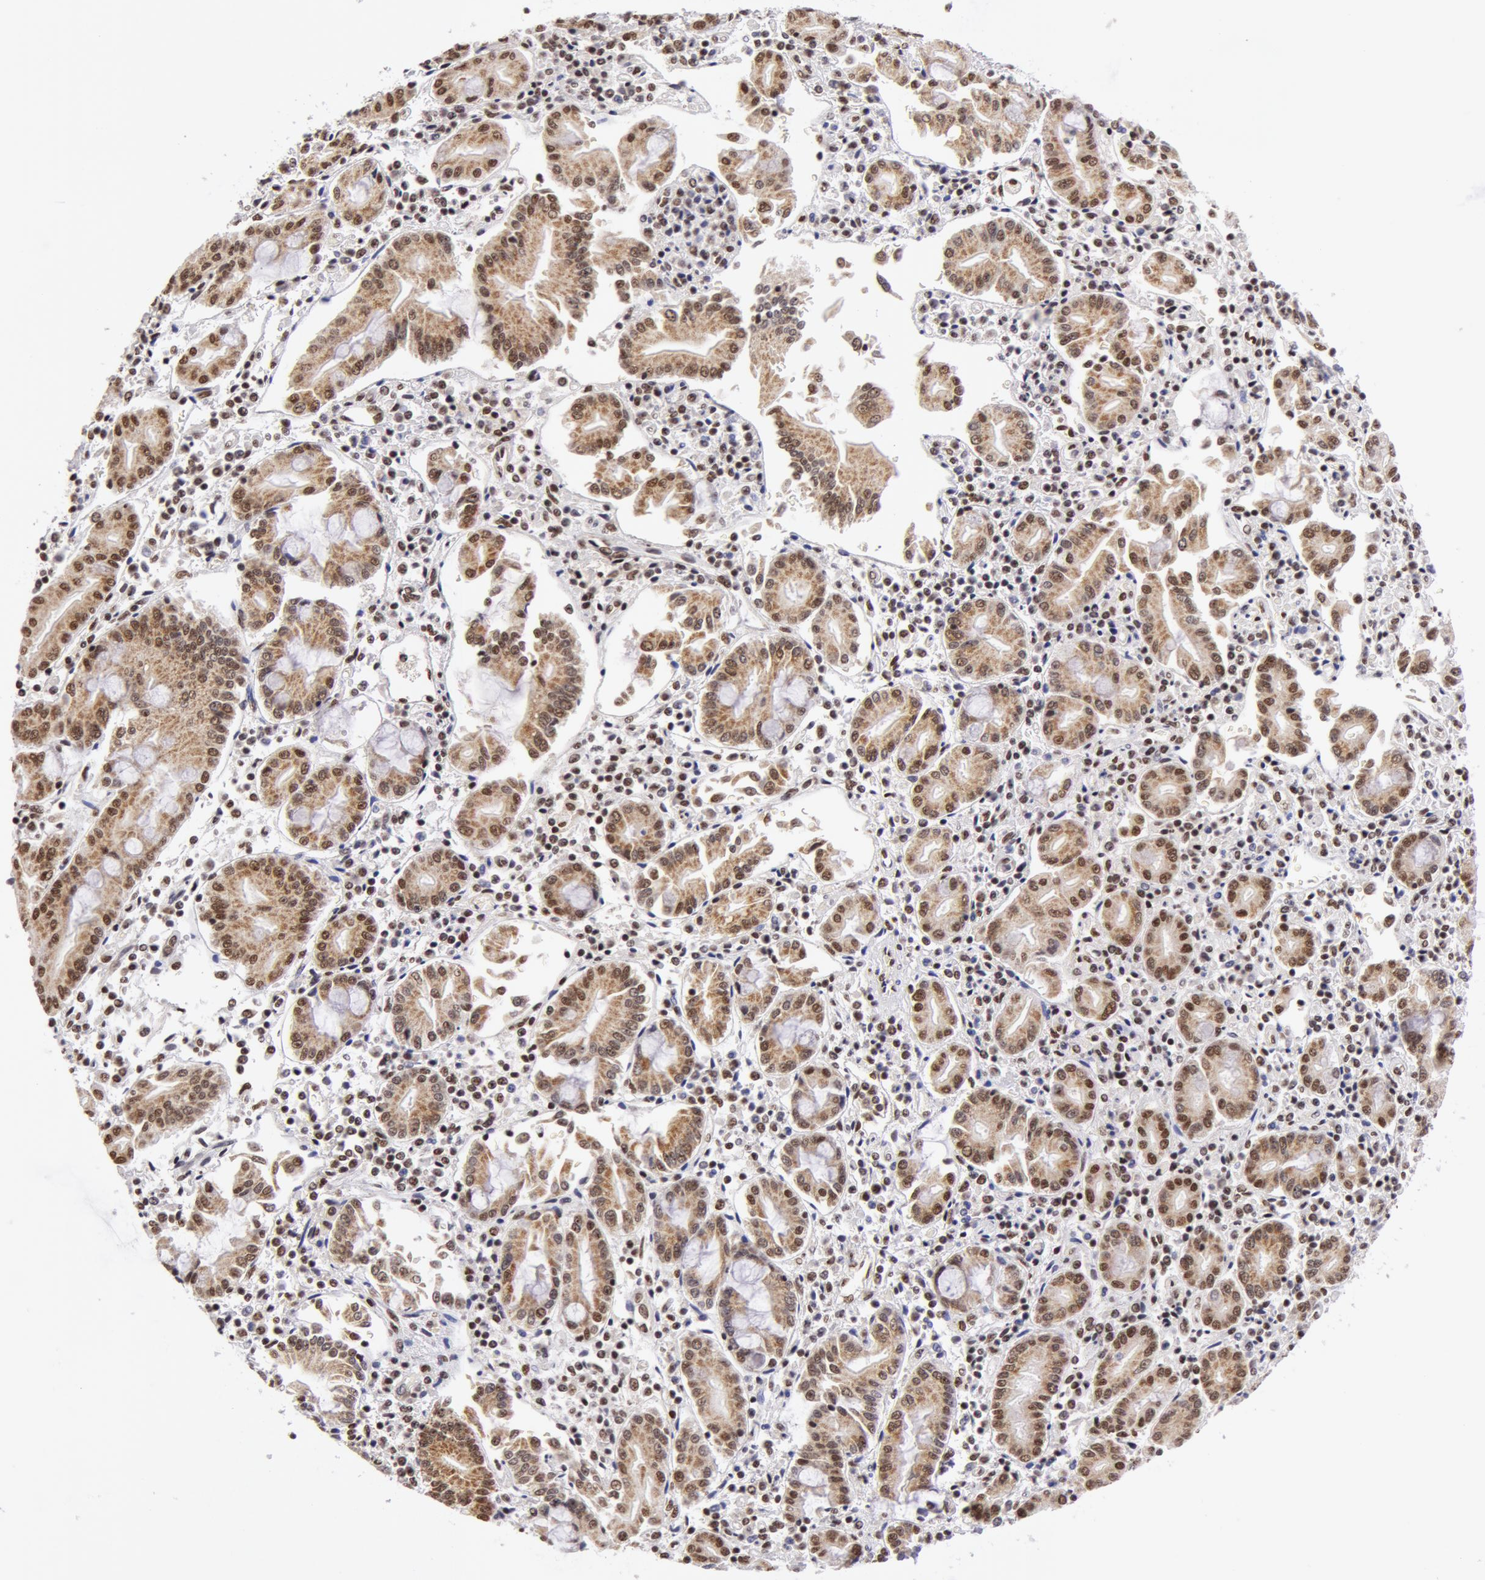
{"staining": {"intensity": "moderate", "quantity": ">75%", "location": "cytoplasmic/membranous,nuclear"}, "tissue": "pancreatic cancer", "cell_type": "Tumor cells", "image_type": "cancer", "snomed": [{"axis": "morphology", "description": "Adenocarcinoma, NOS"}, {"axis": "topography", "description": "Pancreas"}], "caption": "Immunohistochemistry (DAB) staining of human adenocarcinoma (pancreatic) reveals moderate cytoplasmic/membranous and nuclear protein positivity in about >75% of tumor cells.", "gene": "VRTN", "patient": {"sex": "female", "age": 57}}